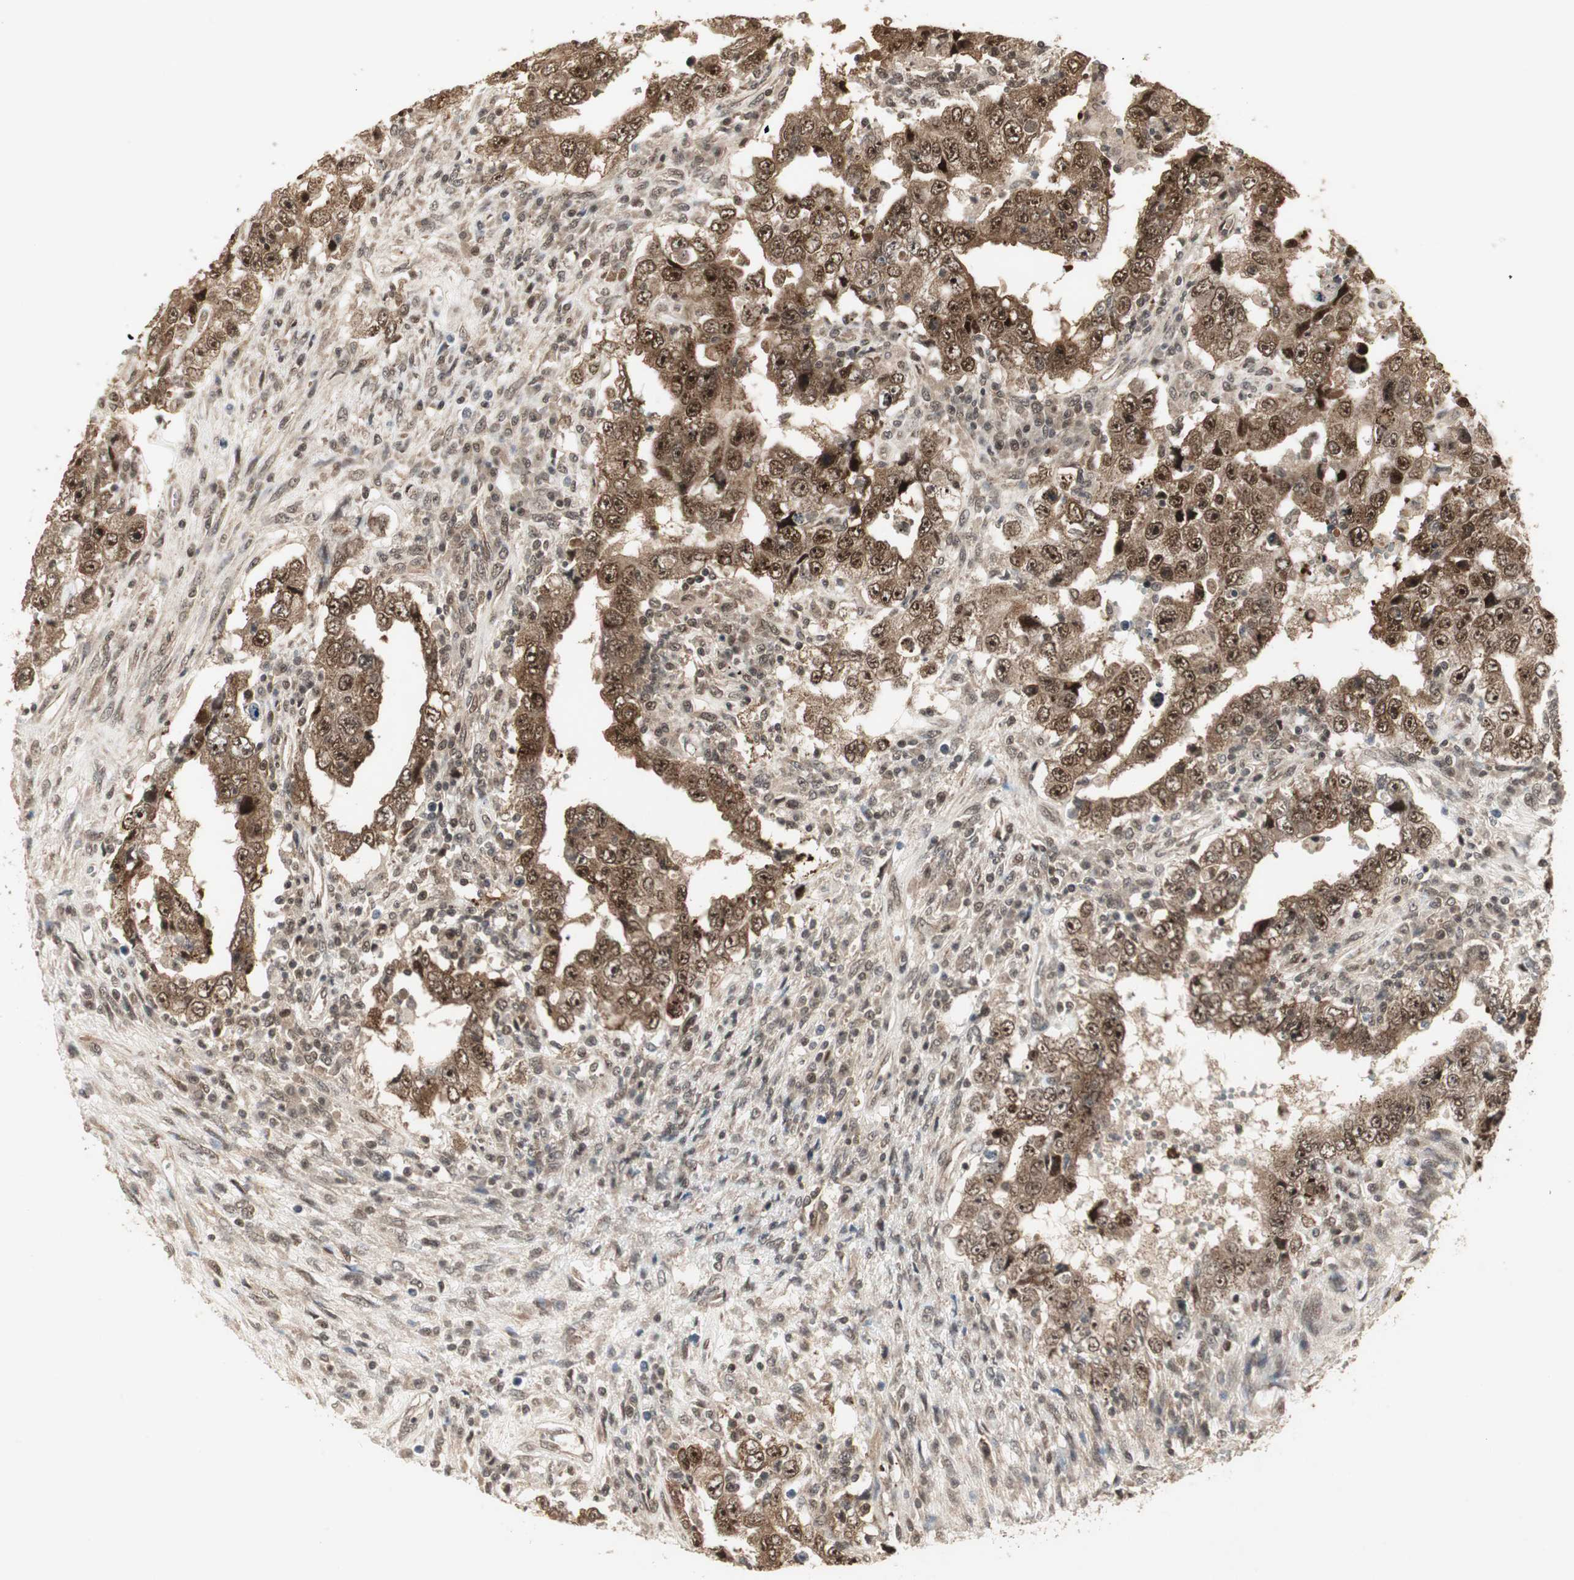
{"staining": {"intensity": "strong", "quantity": ">75%", "location": "cytoplasmic/membranous,nuclear"}, "tissue": "testis cancer", "cell_type": "Tumor cells", "image_type": "cancer", "snomed": [{"axis": "morphology", "description": "Carcinoma, Embryonal, NOS"}, {"axis": "topography", "description": "Testis"}], "caption": "Protein staining of testis cancer tissue reveals strong cytoplasmic/membranous and nuclear positivity in approximately >75% of tumor cells. (DAB (3,3'-diaminobenzidine) IHC with brightfield microscopy, high magnification).", "gene": "CSNK2B", "patient": {"sex": "male", "age": 26}}